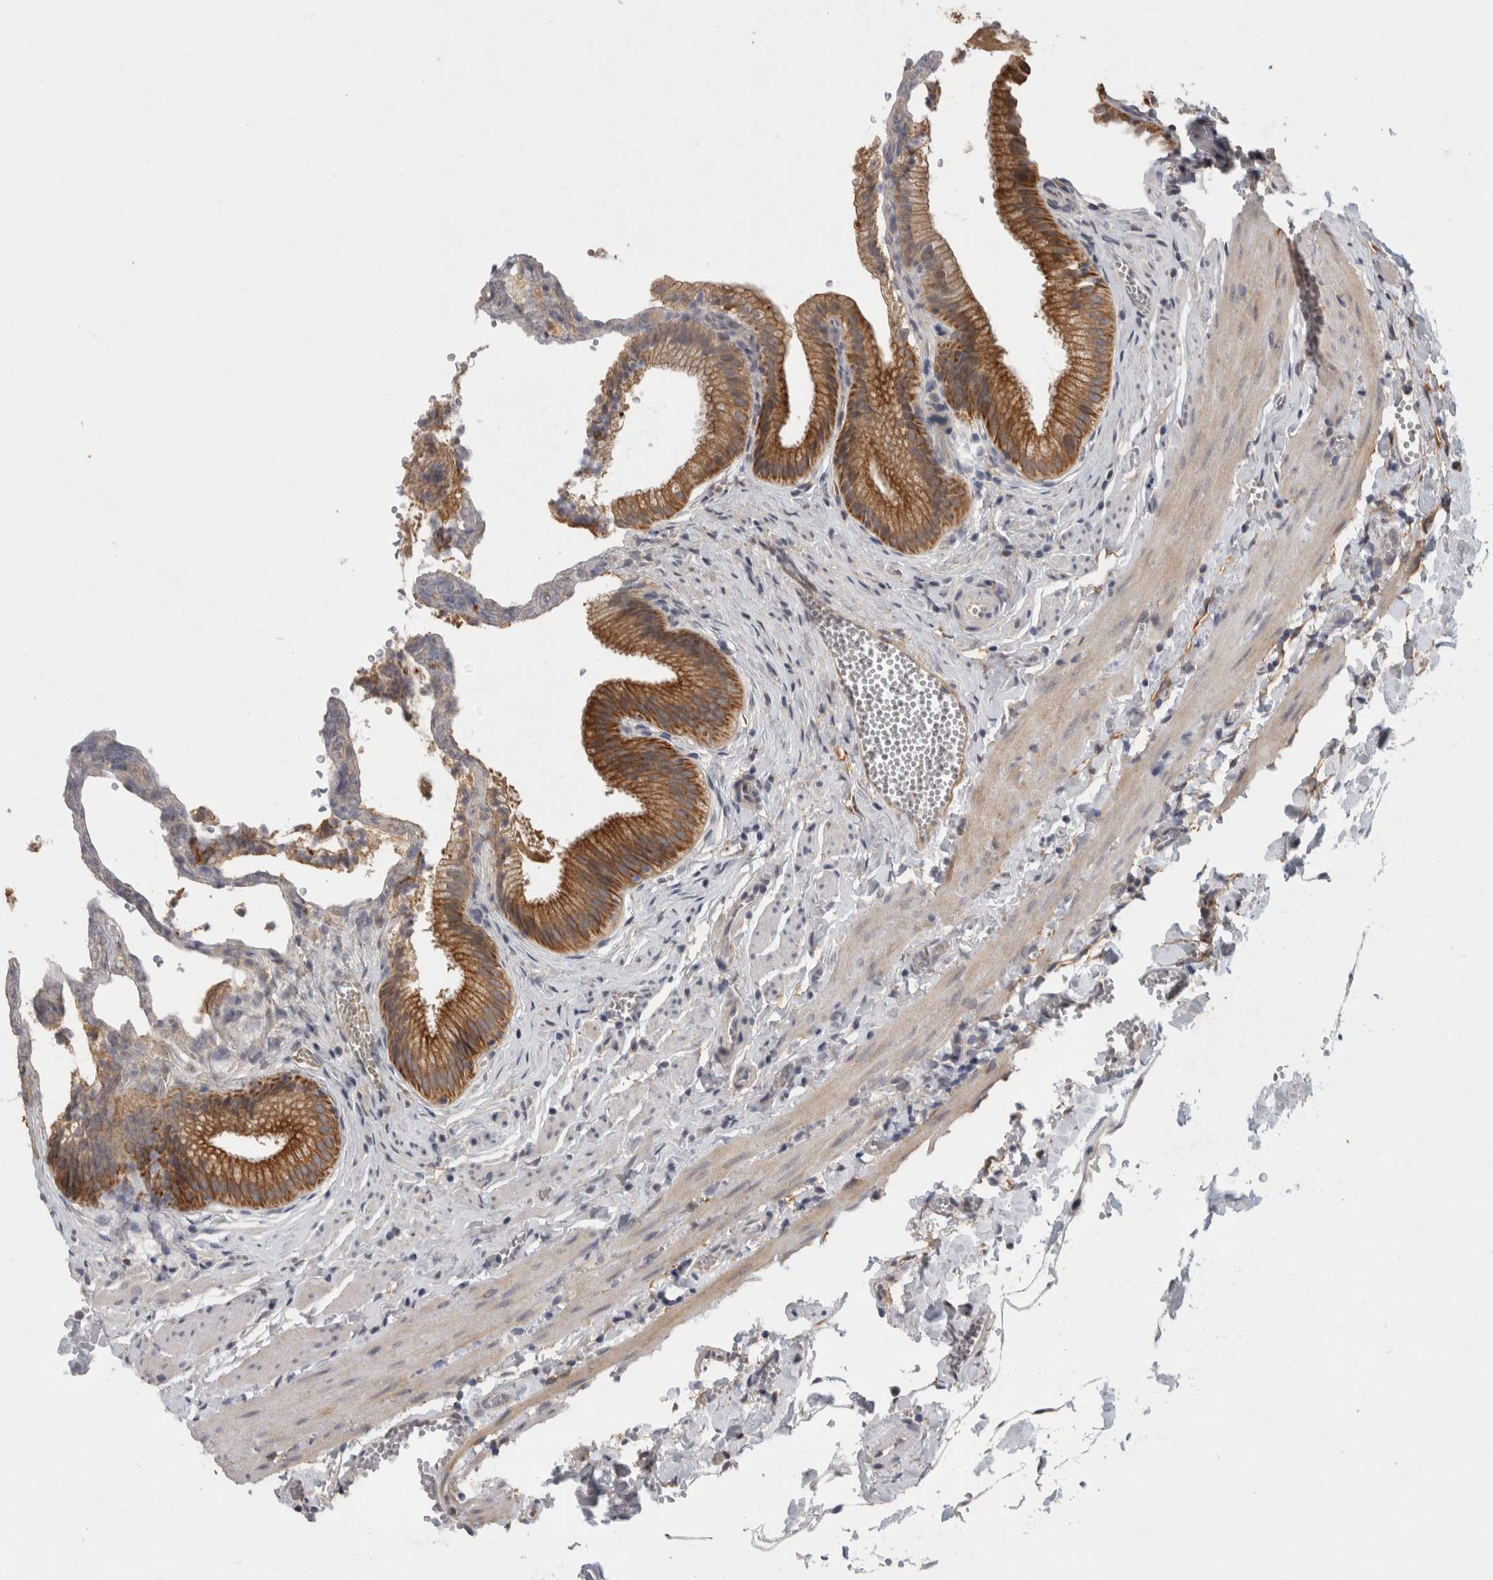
{"staining": {"intensity": "strong", "quantity": ">75%", "location": "cytoplasmic/membranous"}, "tissue": "gallbladder", "cell_type": "Glandular cells", "image_type": "normal", "snomed": [{"axis": "morphology", "description": "Normal tissue, NOS"}, {"axis": "topography", "description": "Gallbladder"}], "caption": "IHC of normal human gallbladder demonstrates high levels of strong cytoplasmic/membranous expression in approximately >75% of glandular cells.", "gene": "RHPN1", "patient": {"sex": "male", "age": 38}}